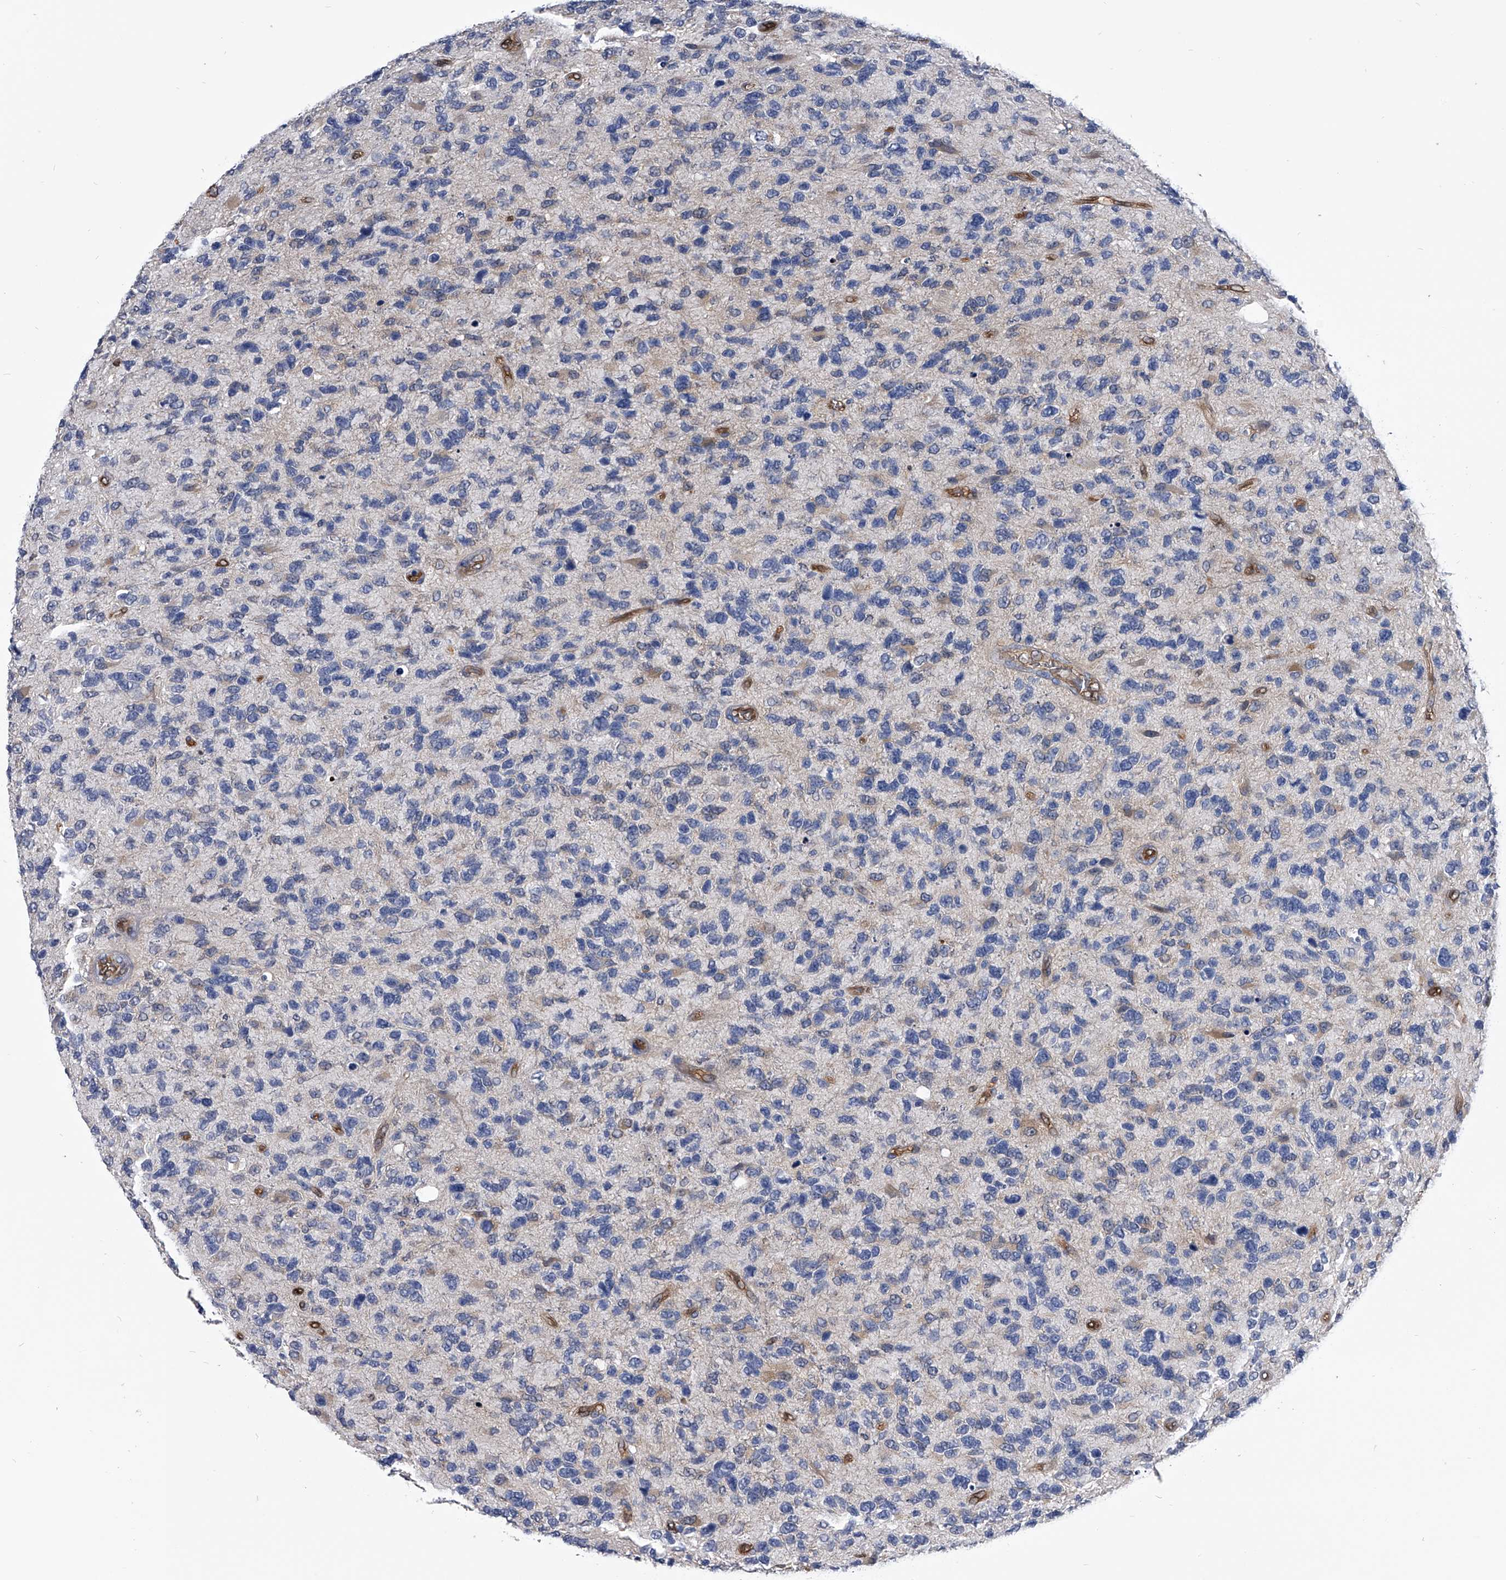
{"staining": {"intensity": "negative", "quantity": "none", "location": "none"}, "tissue": "glioma", "cell_type": "Tumor cells", "image_type": "cancer", "snomed": [{"axis": "morphology", "description": "Glioma, malignant, High grade"}, {"axis": "topography", "description": "Brain"}], "caption": "Immunohistochemical staining of high-grade glioma (malignant) exhibits no significant expression in tumor cells.", "gene": "PDXK", "patient": {"sex": "female", "age": 58}}